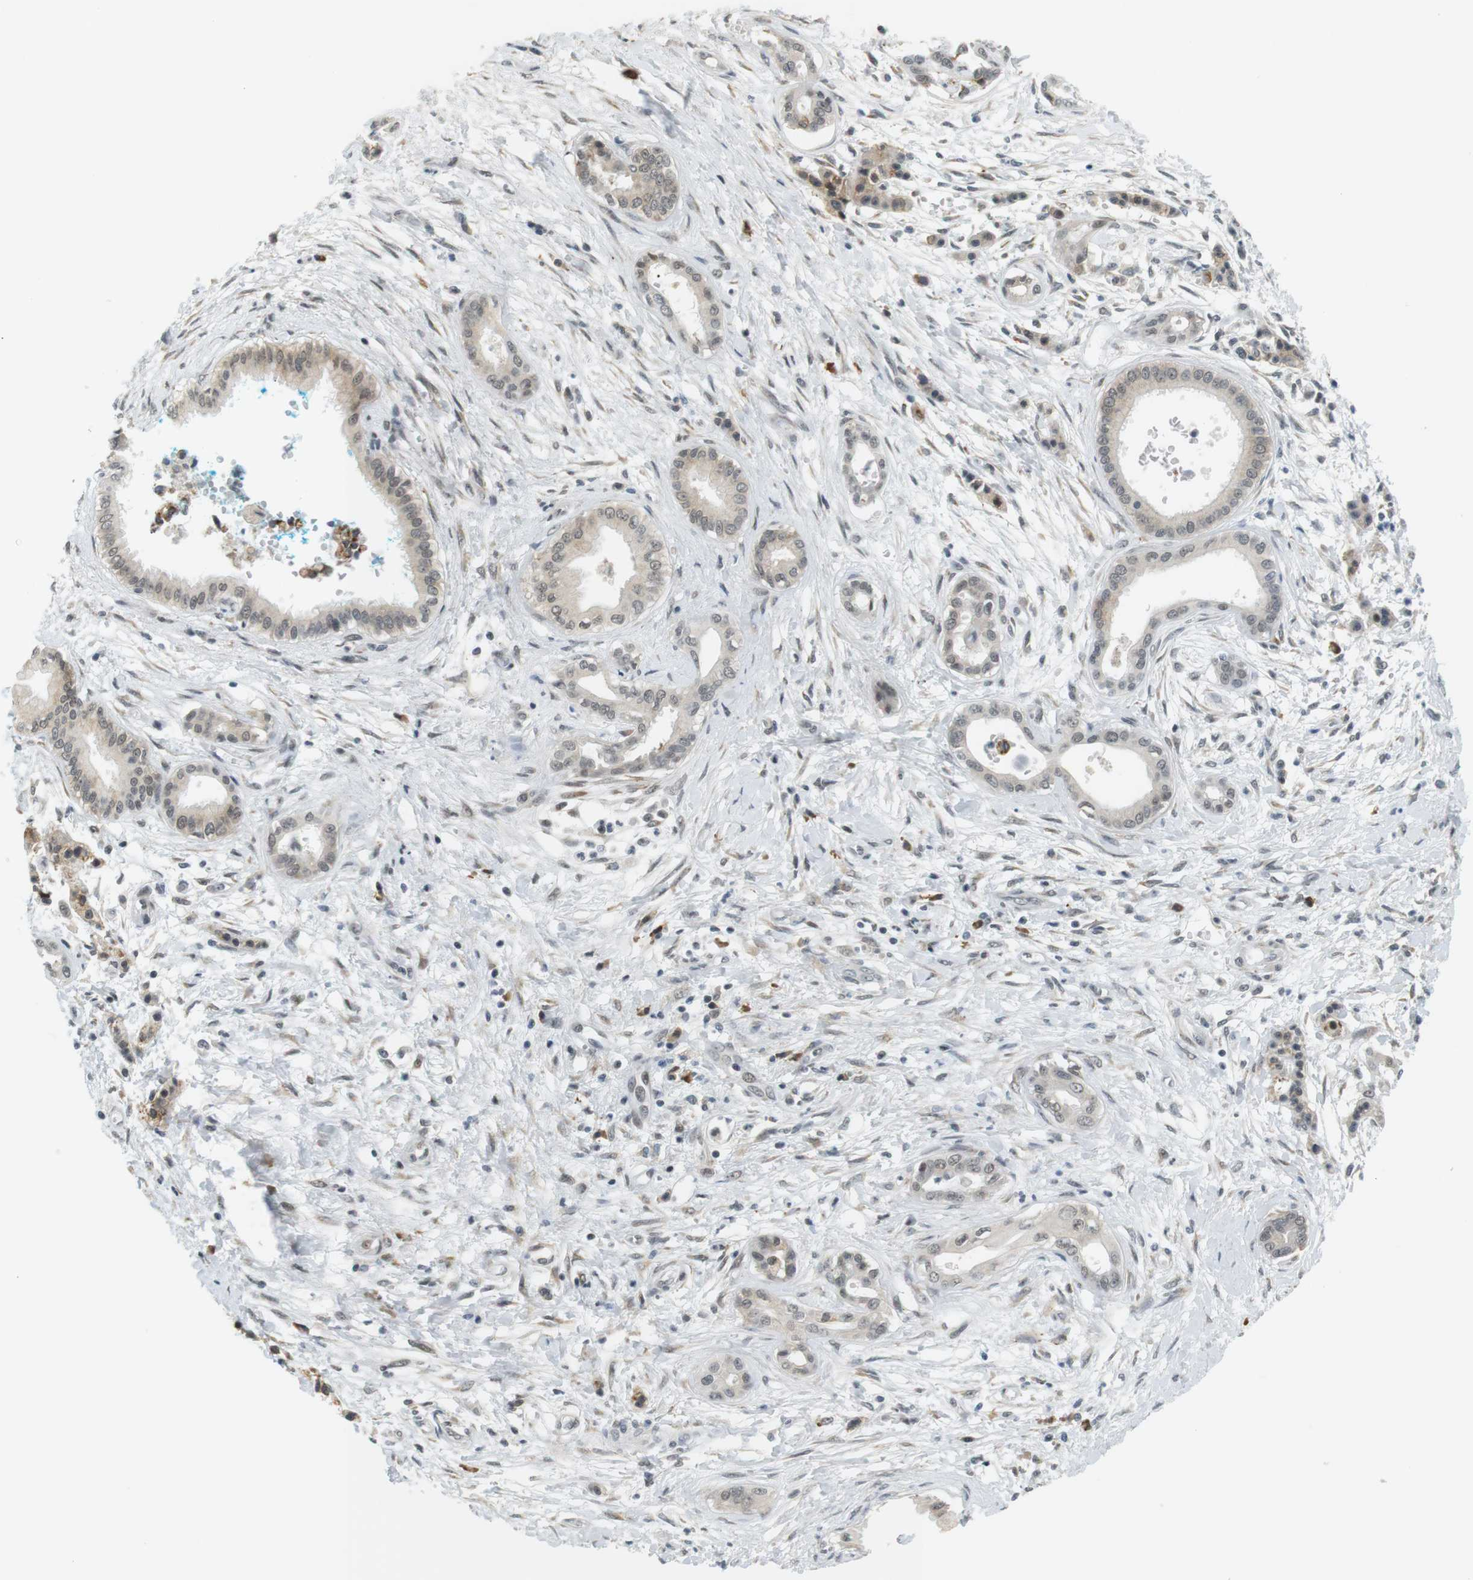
{"staining": {"intensity": "weak", "quantity": "<25%", "location": "nuclear"}, "tissue": "pancreatic cancer", "cell_type": "Tumor cells", "image_type": "cancer", "snomed": [{"axis": "morphology", "description": "Adenocarcinoma, NOS"}, {"axis": "topography", "description": "Pancreas"}], "caption": "Human pancreatic cancer (adenocarcinoma) stained for a protein using immunohistochemistry demonstrates no positivity in tumor cells.", "gene": "RNF38", "patient": {"sex": "male", "age": 56}}